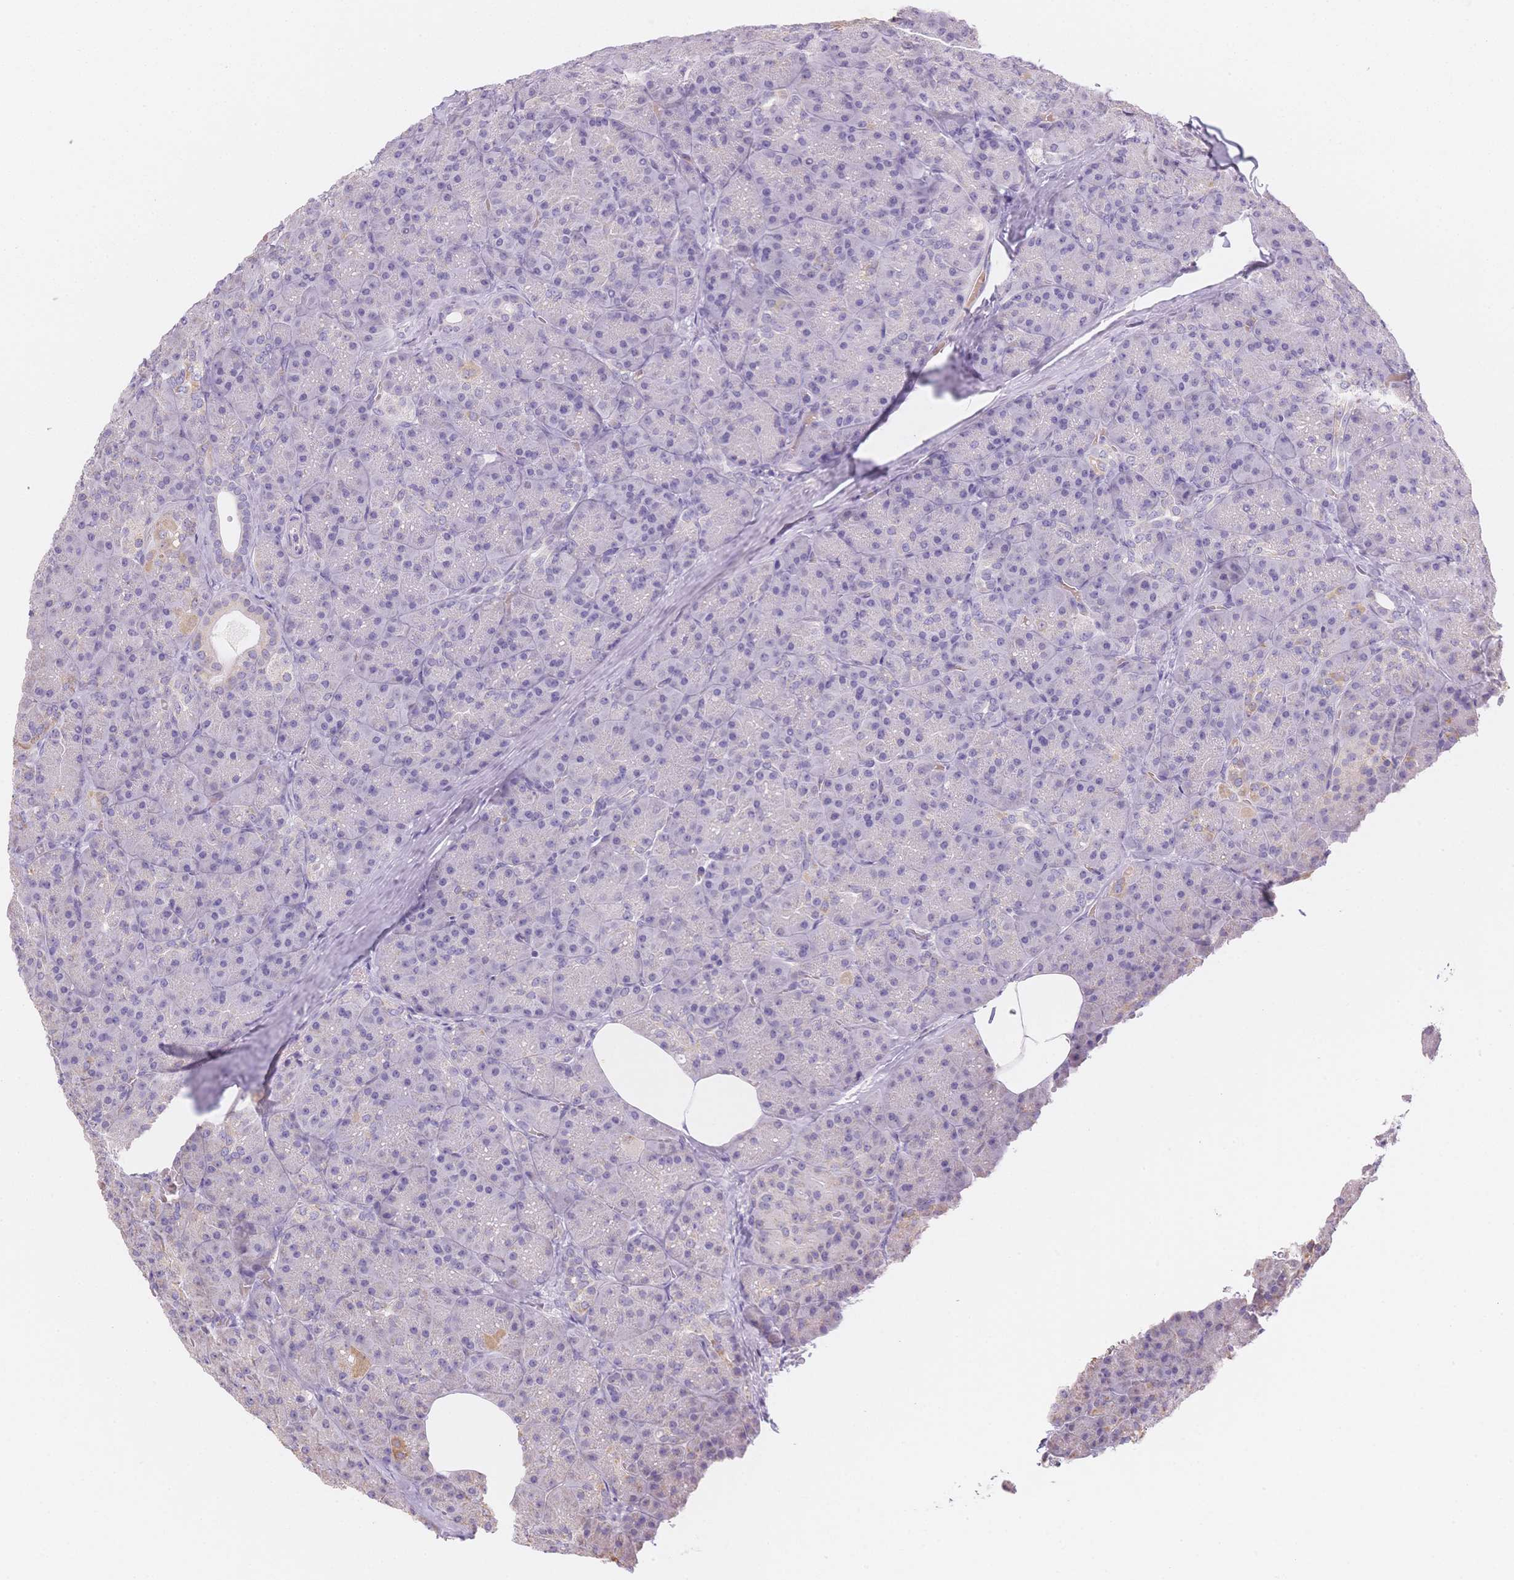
{"staining": {"intensity": "weak", "quantity": "<25%", "location": "cytoplasmic/membranous"}, "tissue": "pancreas", "cell_type": "Exocrine glandular cells", "image_type": "normal", "snomed": [{"axis": "morphology", "description": "Normal tissue, NOS"}, {"axis": "topography", "description": "Pancreas"}], "caption": "High power microscopy micrograph of an immunohistochemistry (IHC) image of unremarkable pancreas, revealing no significant staining in exocrine glandular cells.", "gene": "SMYD1", "patient": {"sex": "male", "age": 57}}